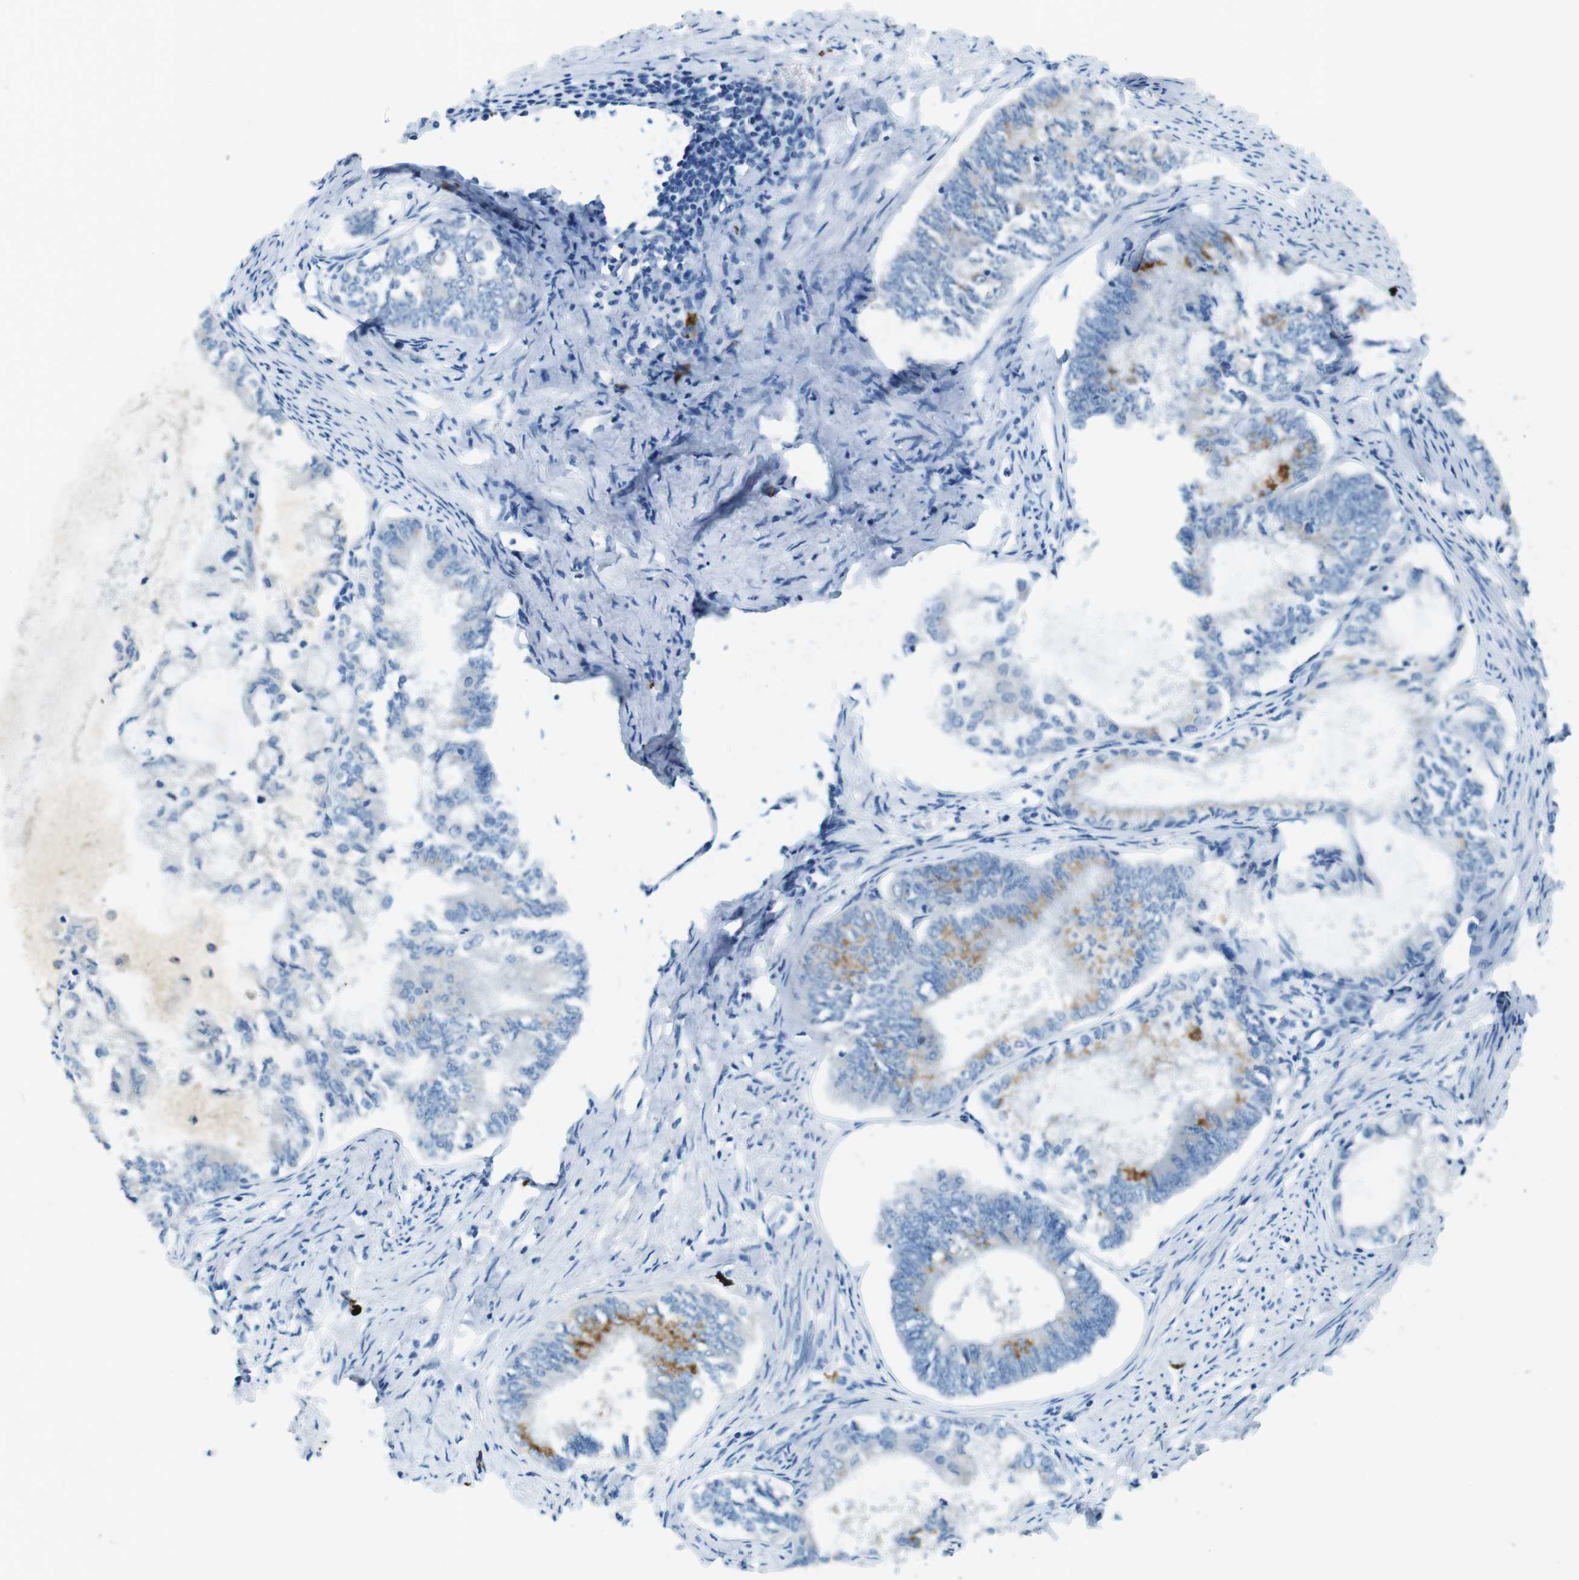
{"staining": {"intensity": "weak", "quantity": "<25%", "location": "cytoplasmic/membranous"}, "tissue": "endometrial cancer", "cell_type": "Tumor cells", "image_type": "cancer", "snomed": [{"axis": "morphology", "description": "Adenocarcinoma, NOS"}, {"axis": "topography", "description": "Endometrium"}], "caption": "High power microscopy micrograph of an IHC micrograph of endometrial cancer (adenocarcinoma), revealing no significant positivity in tumor cells.", "gene": "SLC35A3", "patient": {"sex": "female", "age": 86}}